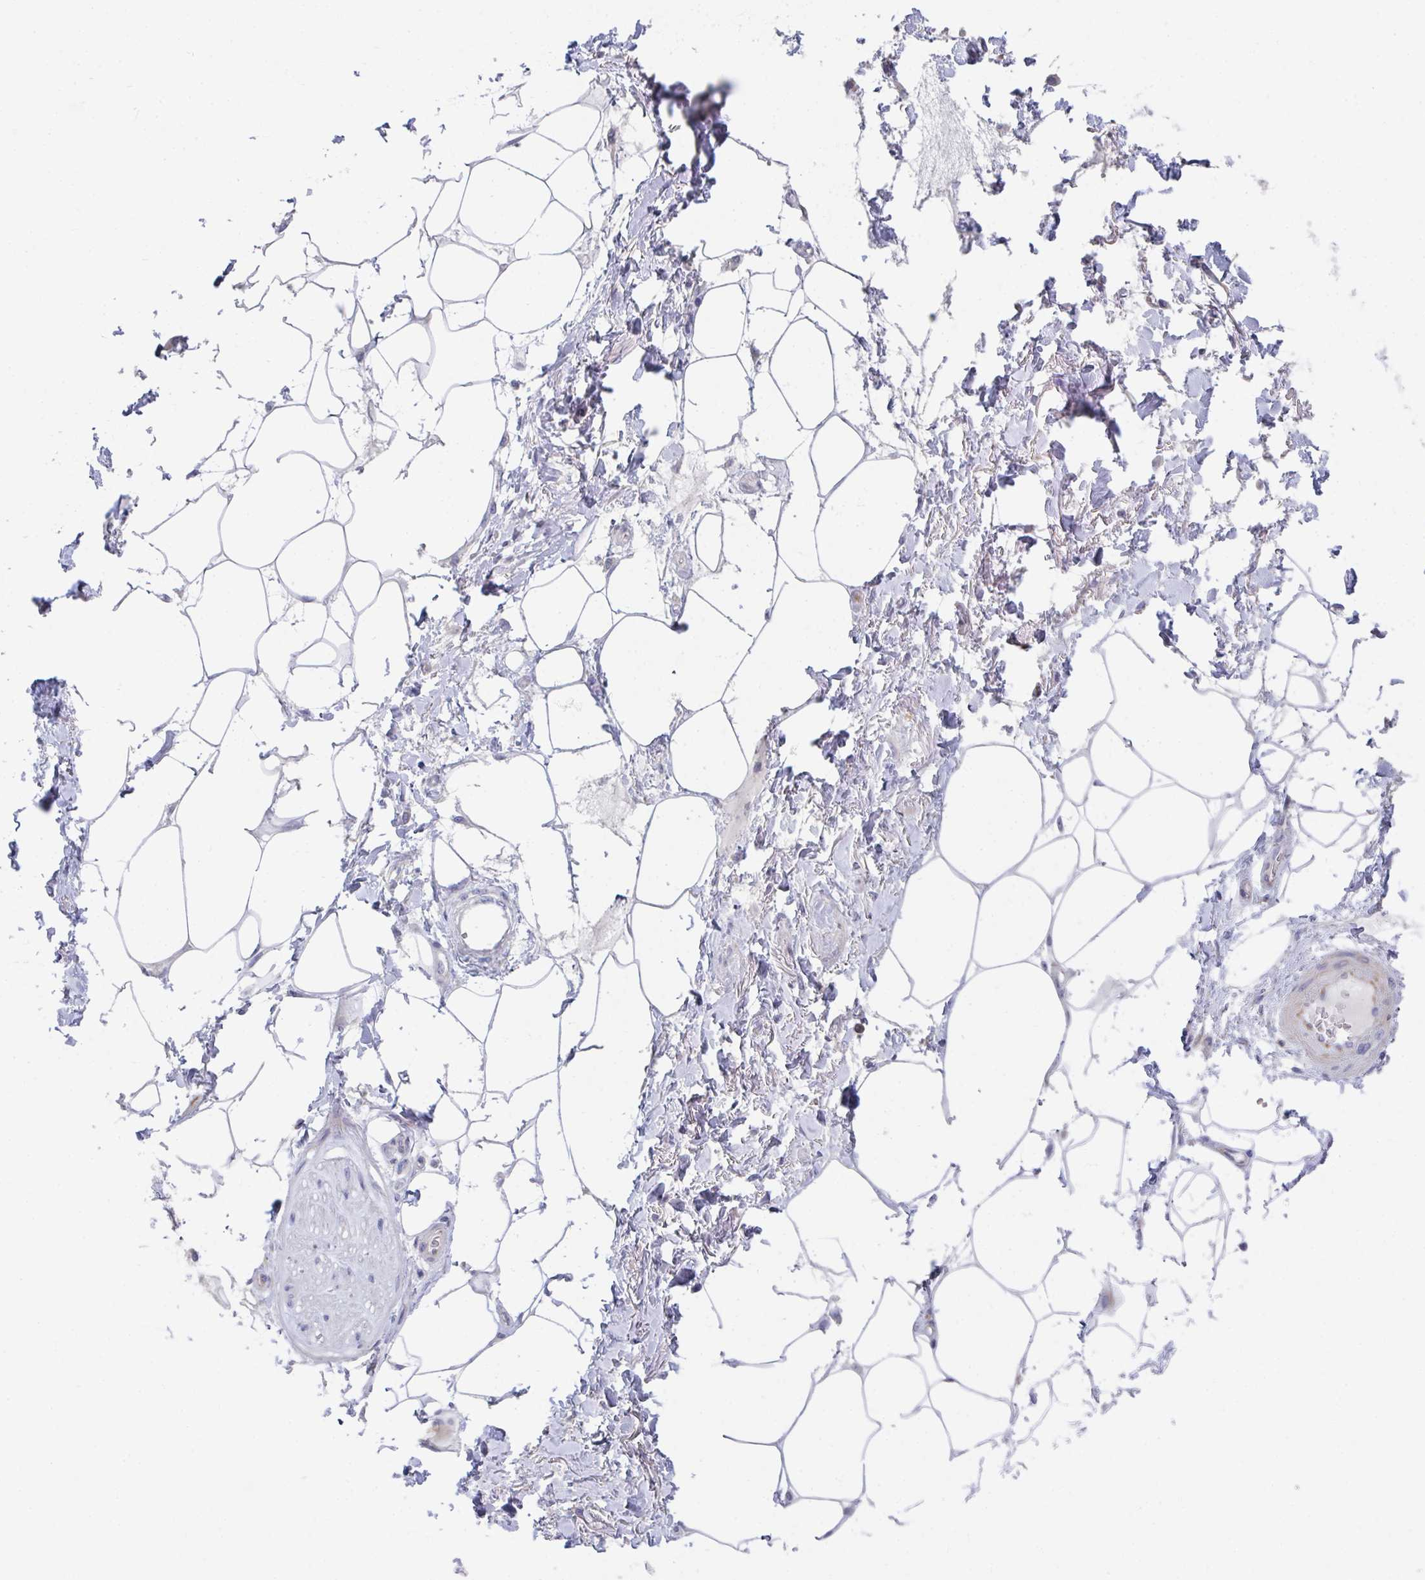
{"staining": {"intensity": "negative", "quantity": "none", "location": "none"}, "tissue": "adipose tissue", "cell_type": "Adipocytes", "image_type": "normal", "snomed": [{"axis": "morphology", "description": "Normal tissue, NOS"}, {"axis": "topography", "description": "Vagina"}, {"axis": "topography", "description": "Peripheral nerve tissue"}], "caption": "DAB (3,3'-diaminobenzidine) immunohistochemical staining of benign adipose tissue reveals no significant staining in adipocytes.", "gene": "KLHL33", "patient": {"sex": "female", "age": 71}}